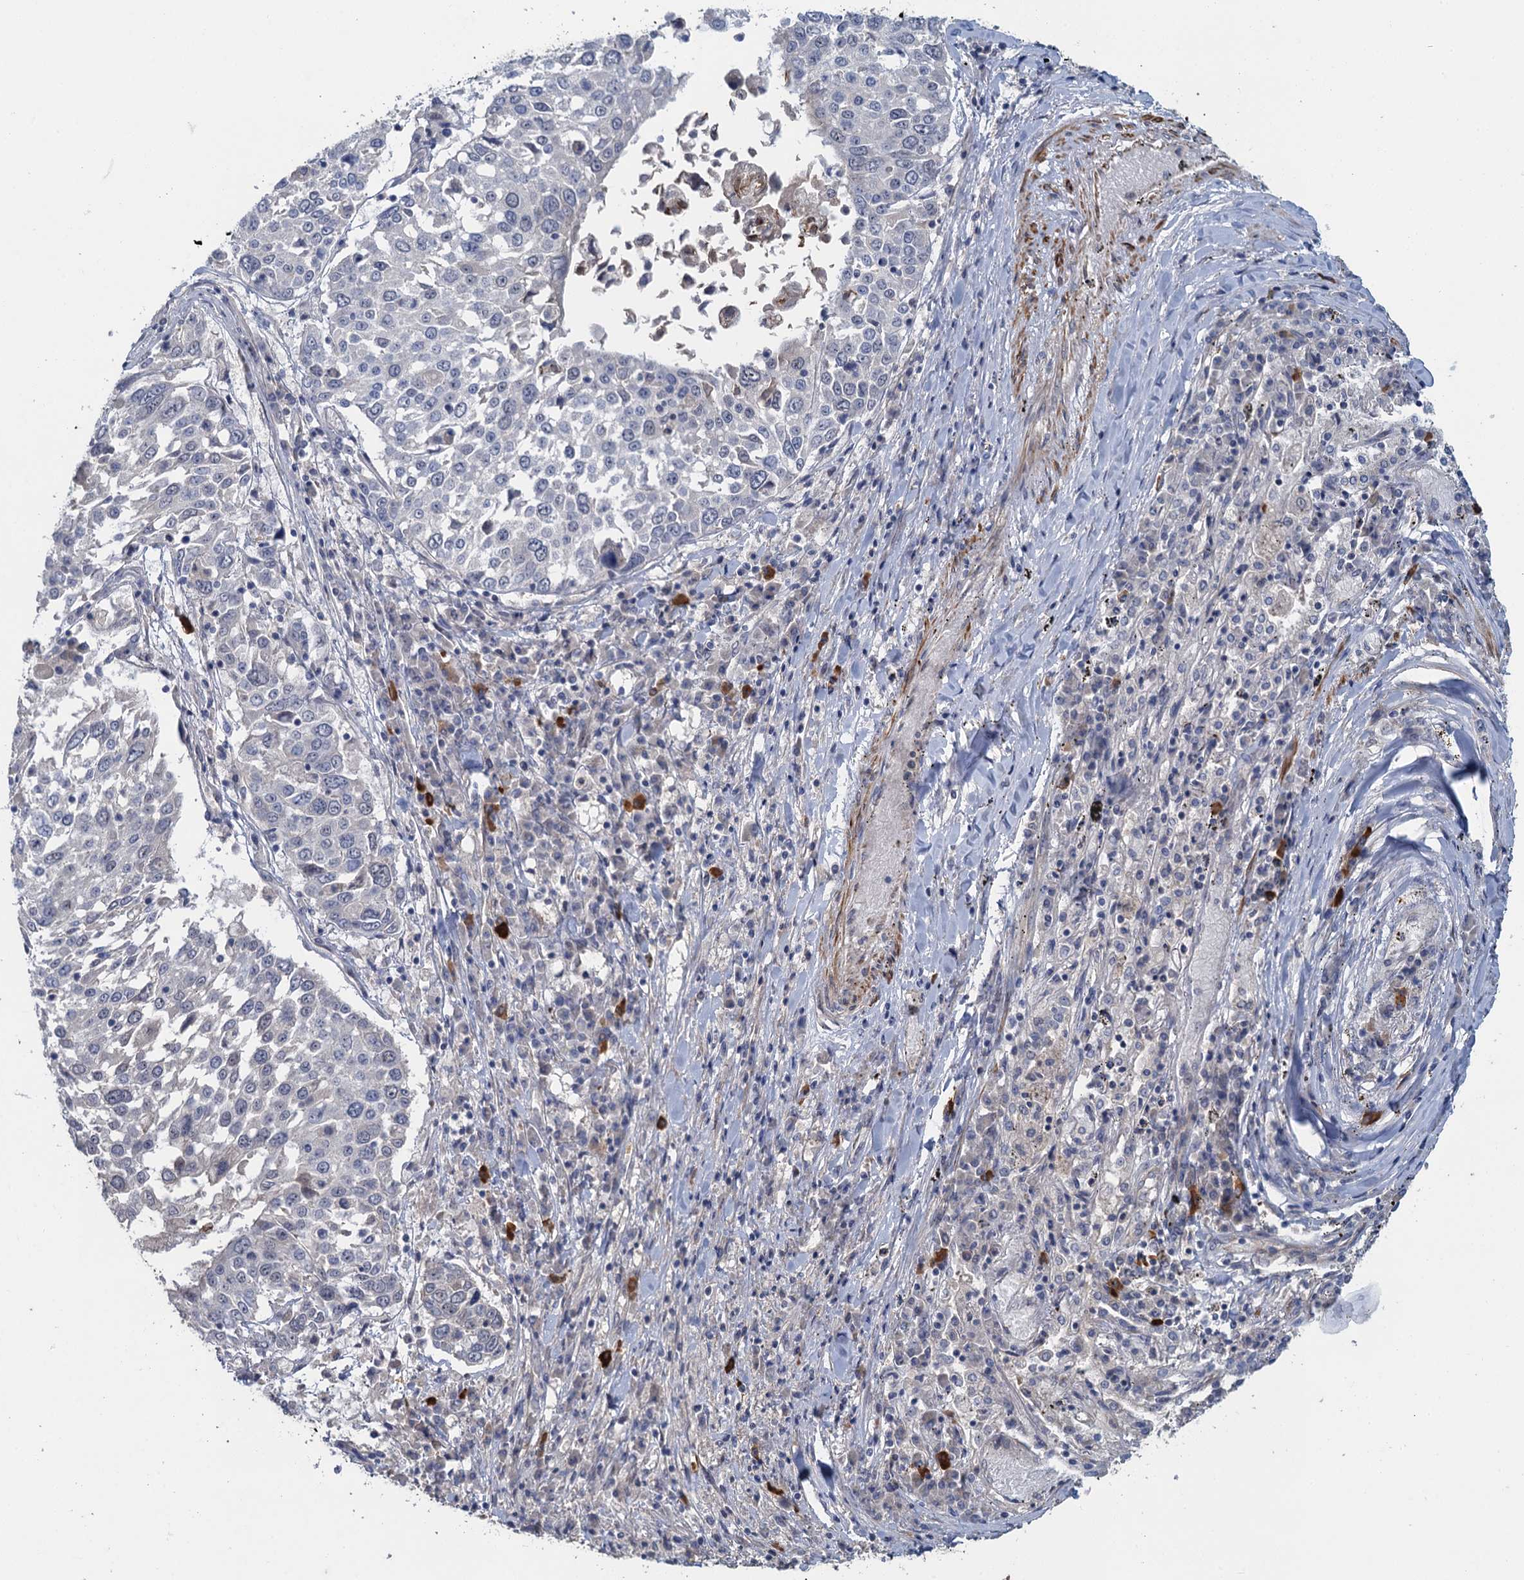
{"staining": {"intensity": "negative", "quantity": "none", "location": "none"}, "tissue": "lung cancer", "cell_type": "Tumor cells", "image_type": "cancer", "snomed": [{"axis": "morphology", "description": "Squamous cell carcinoma, NOS"}, {"axis": "topography", "description": "Lung"}], "caption": "Immunohistochemical staining of lung squamous cell carcinoma exhibits no significant expression in tumor cells.", "gene": "MYO16", "patient": {"sex": "male", "age": 65}}